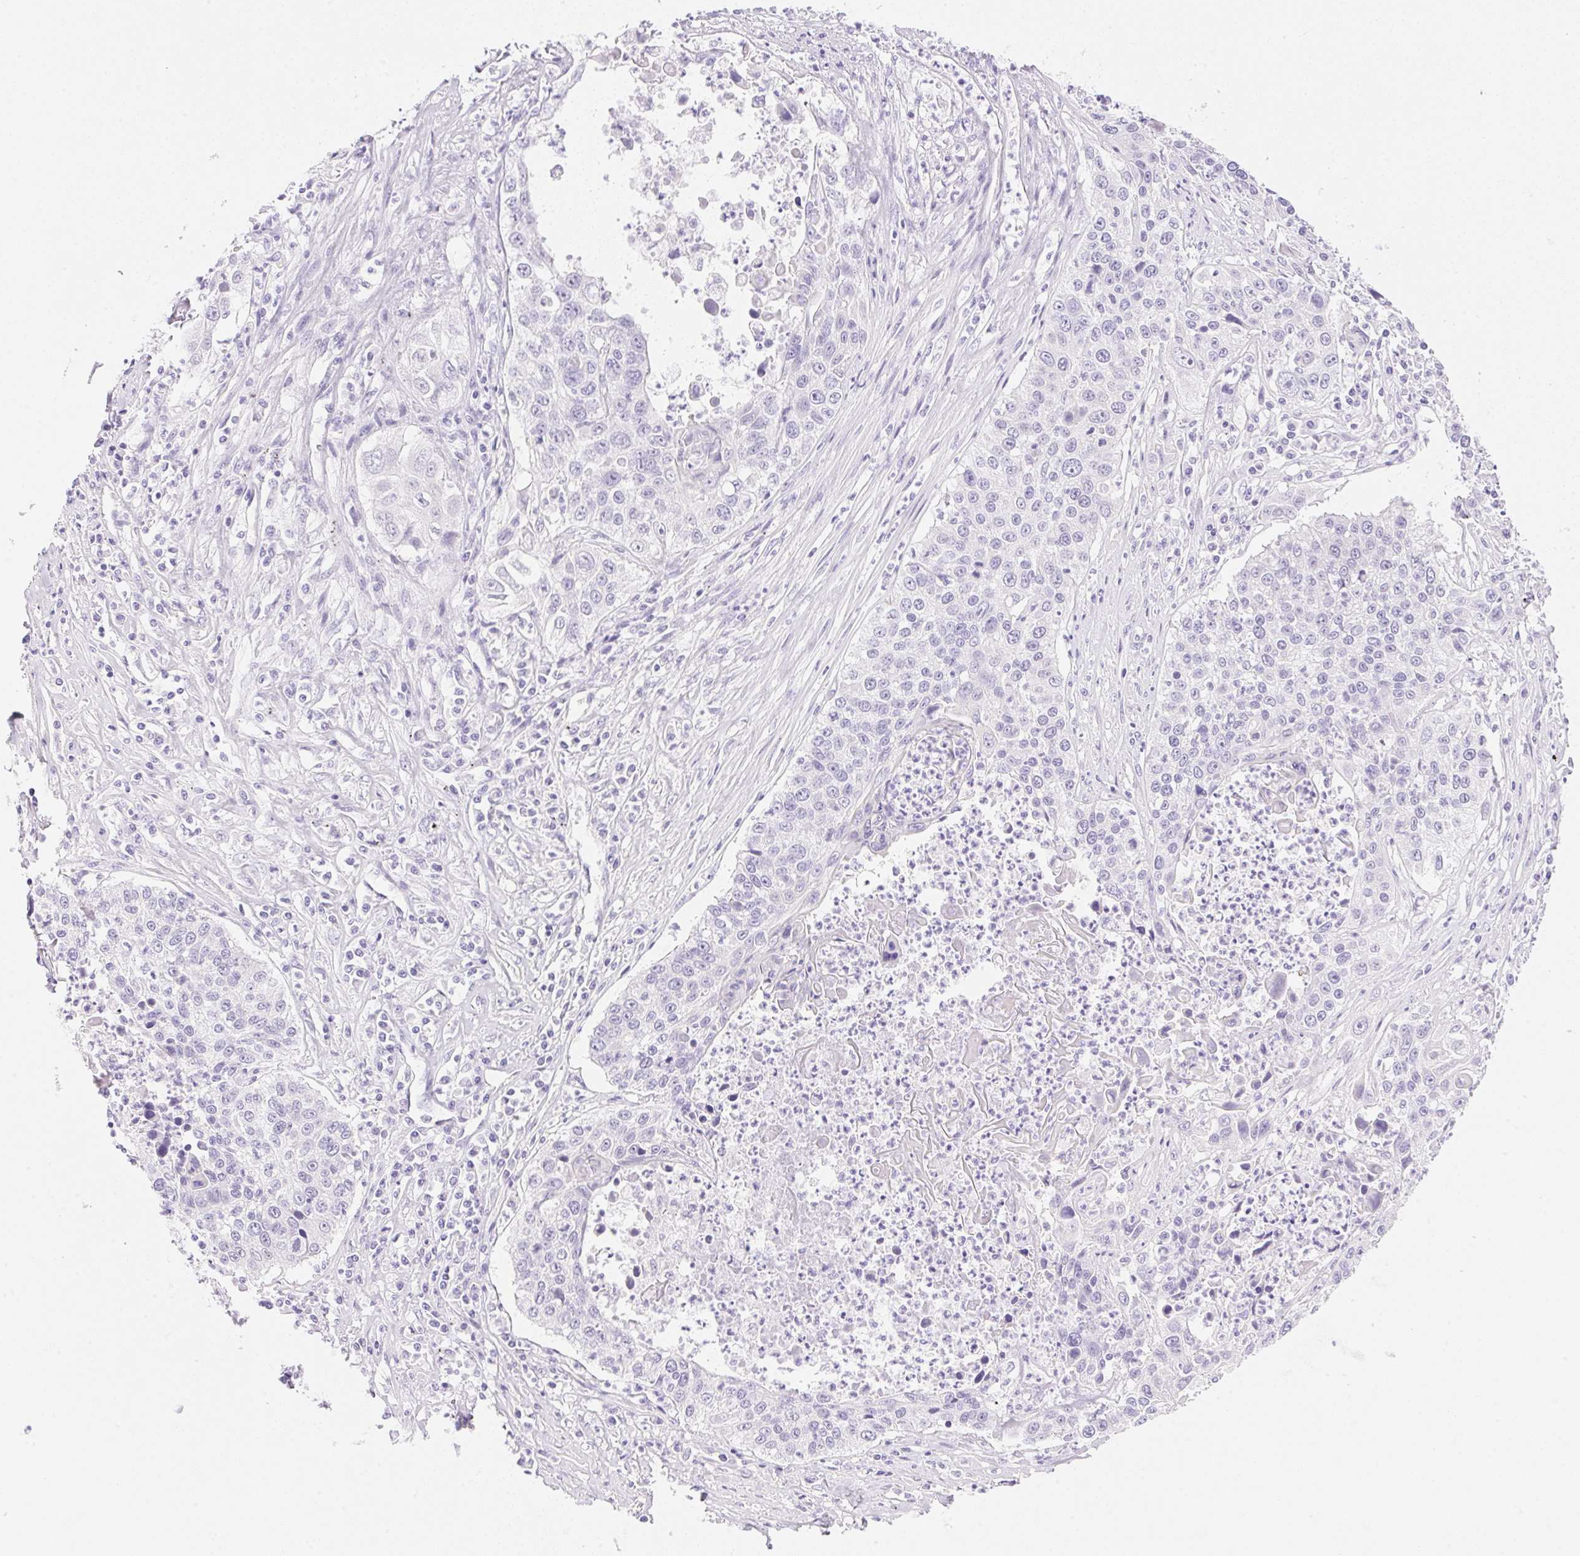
{"staining": {"intensity": "negative", "quantity": "none", "location": "none"}, "tissue": "lung cancer", "cell_type": "Tumor cells", "image_type": "cancer", "snomed": [{"axis": "morphology", "description": "Squamous cell carcinoma, NOS"}, {"axis": "morphology", "description": "Squamous cell carcinoma, metastatic, NOS"}, {"axis": "topography", "description": "Lung"}, {"axis": "topography", "description": "Pleura, NOS"}], "caption": "This is a image of IHC staining of lung cancer (metastatic squamous cell carcinoma), which shows no staining in tumor cells. (Brightfield microscopy of DAB IHC at high magnification).", "gene": "DHCR24", "patient": {"sex": "male", "age": 72}}